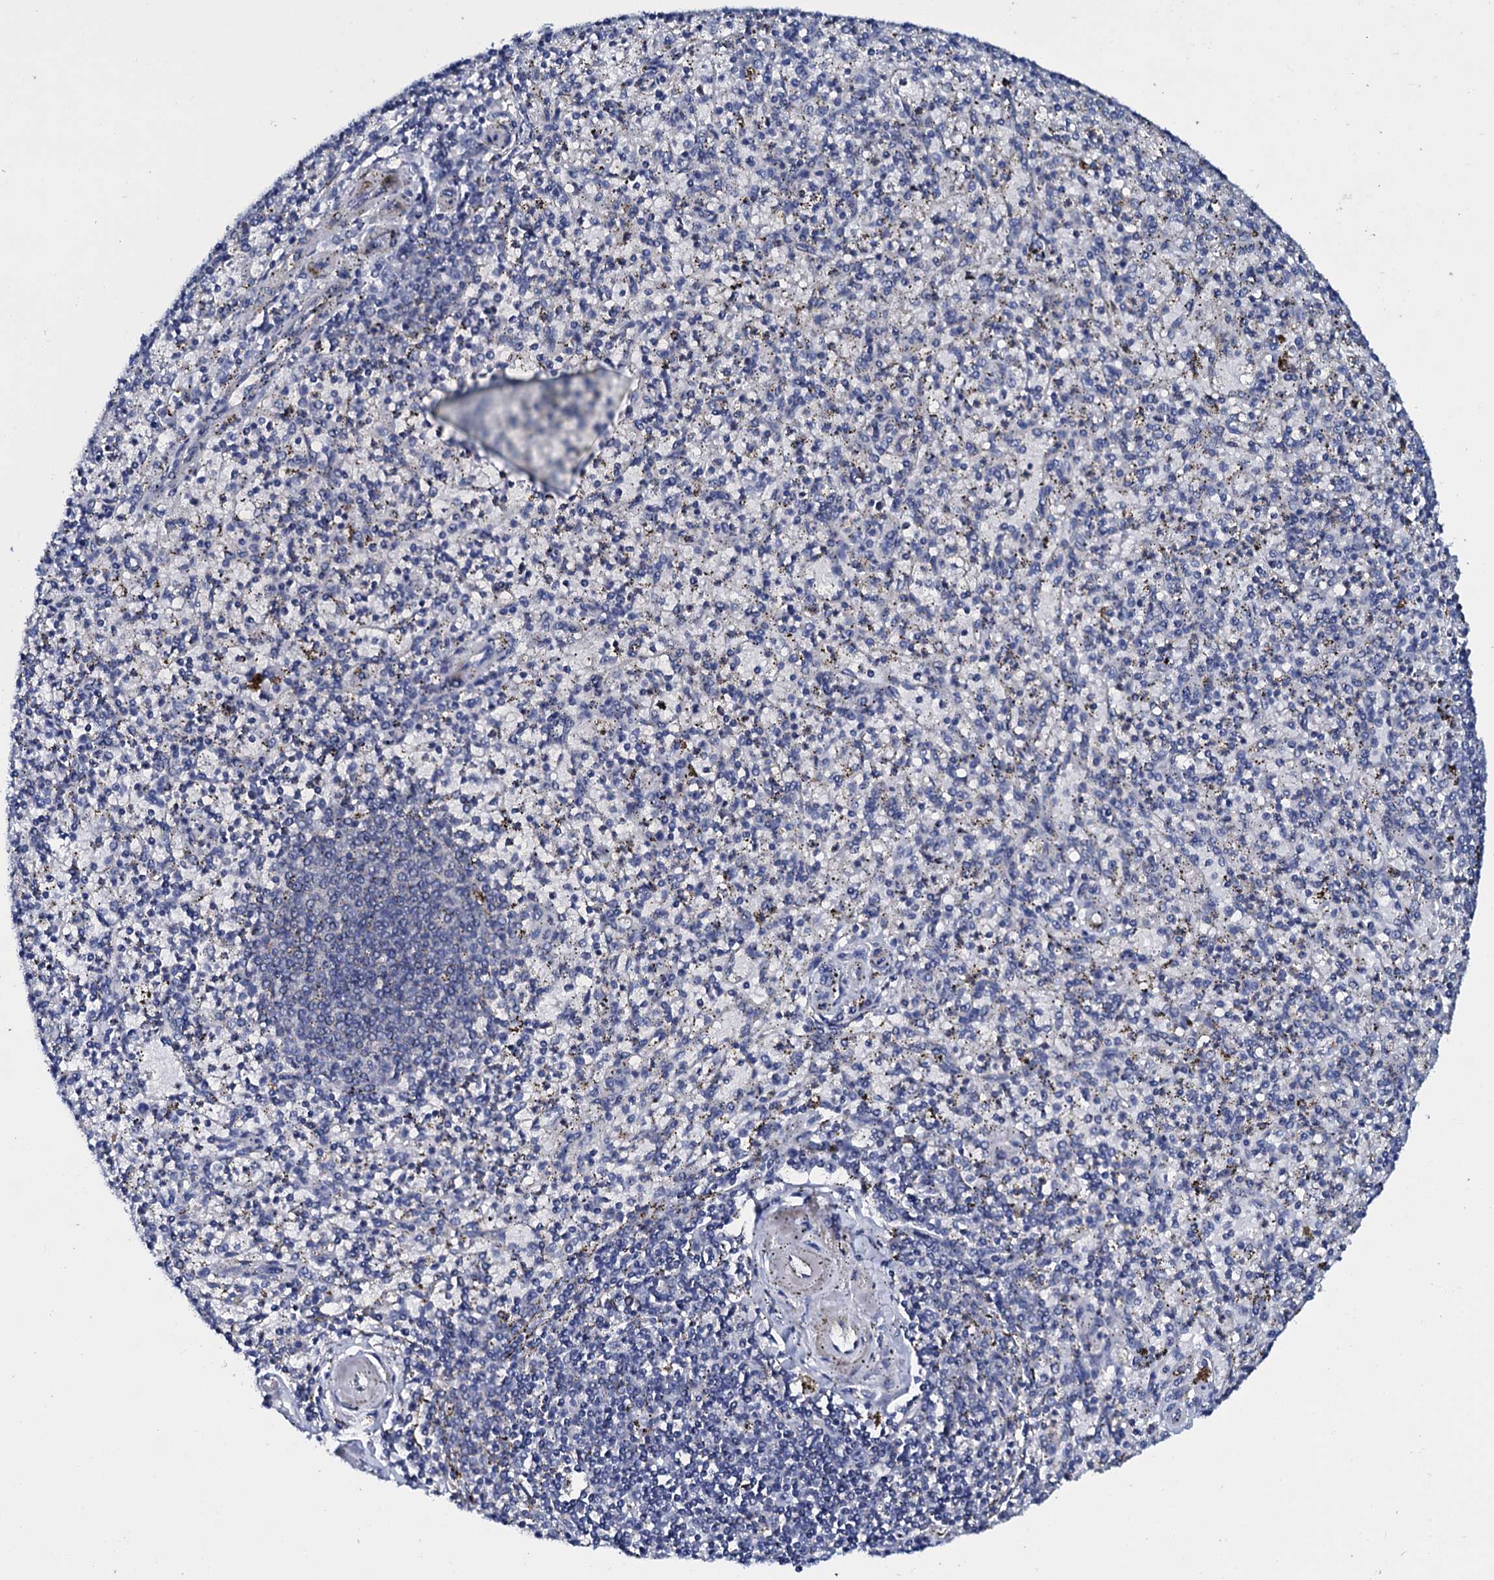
{"staining": {"intensity": "negative", "quantity": "none", "location": "none"}, "tissue": "spleen", "cell_type": "Cells in red pulp", "image_type": "normal", "snomed": [{"axis": "morphology", "description": "Normal tissue, NOS"}, {"axis": "topography", "description": "Spleen"}], "caption": "High magnification brightfield microscopy of unremarkable spleen stained with DAB (3,3'-diaminobenzidine) (brown) and counterstained with hematoxylin (blue): cells in red pulp show no significant positivity.", "gene": "SLC37A4", "patient": {"sex": "male", "age": 72}}